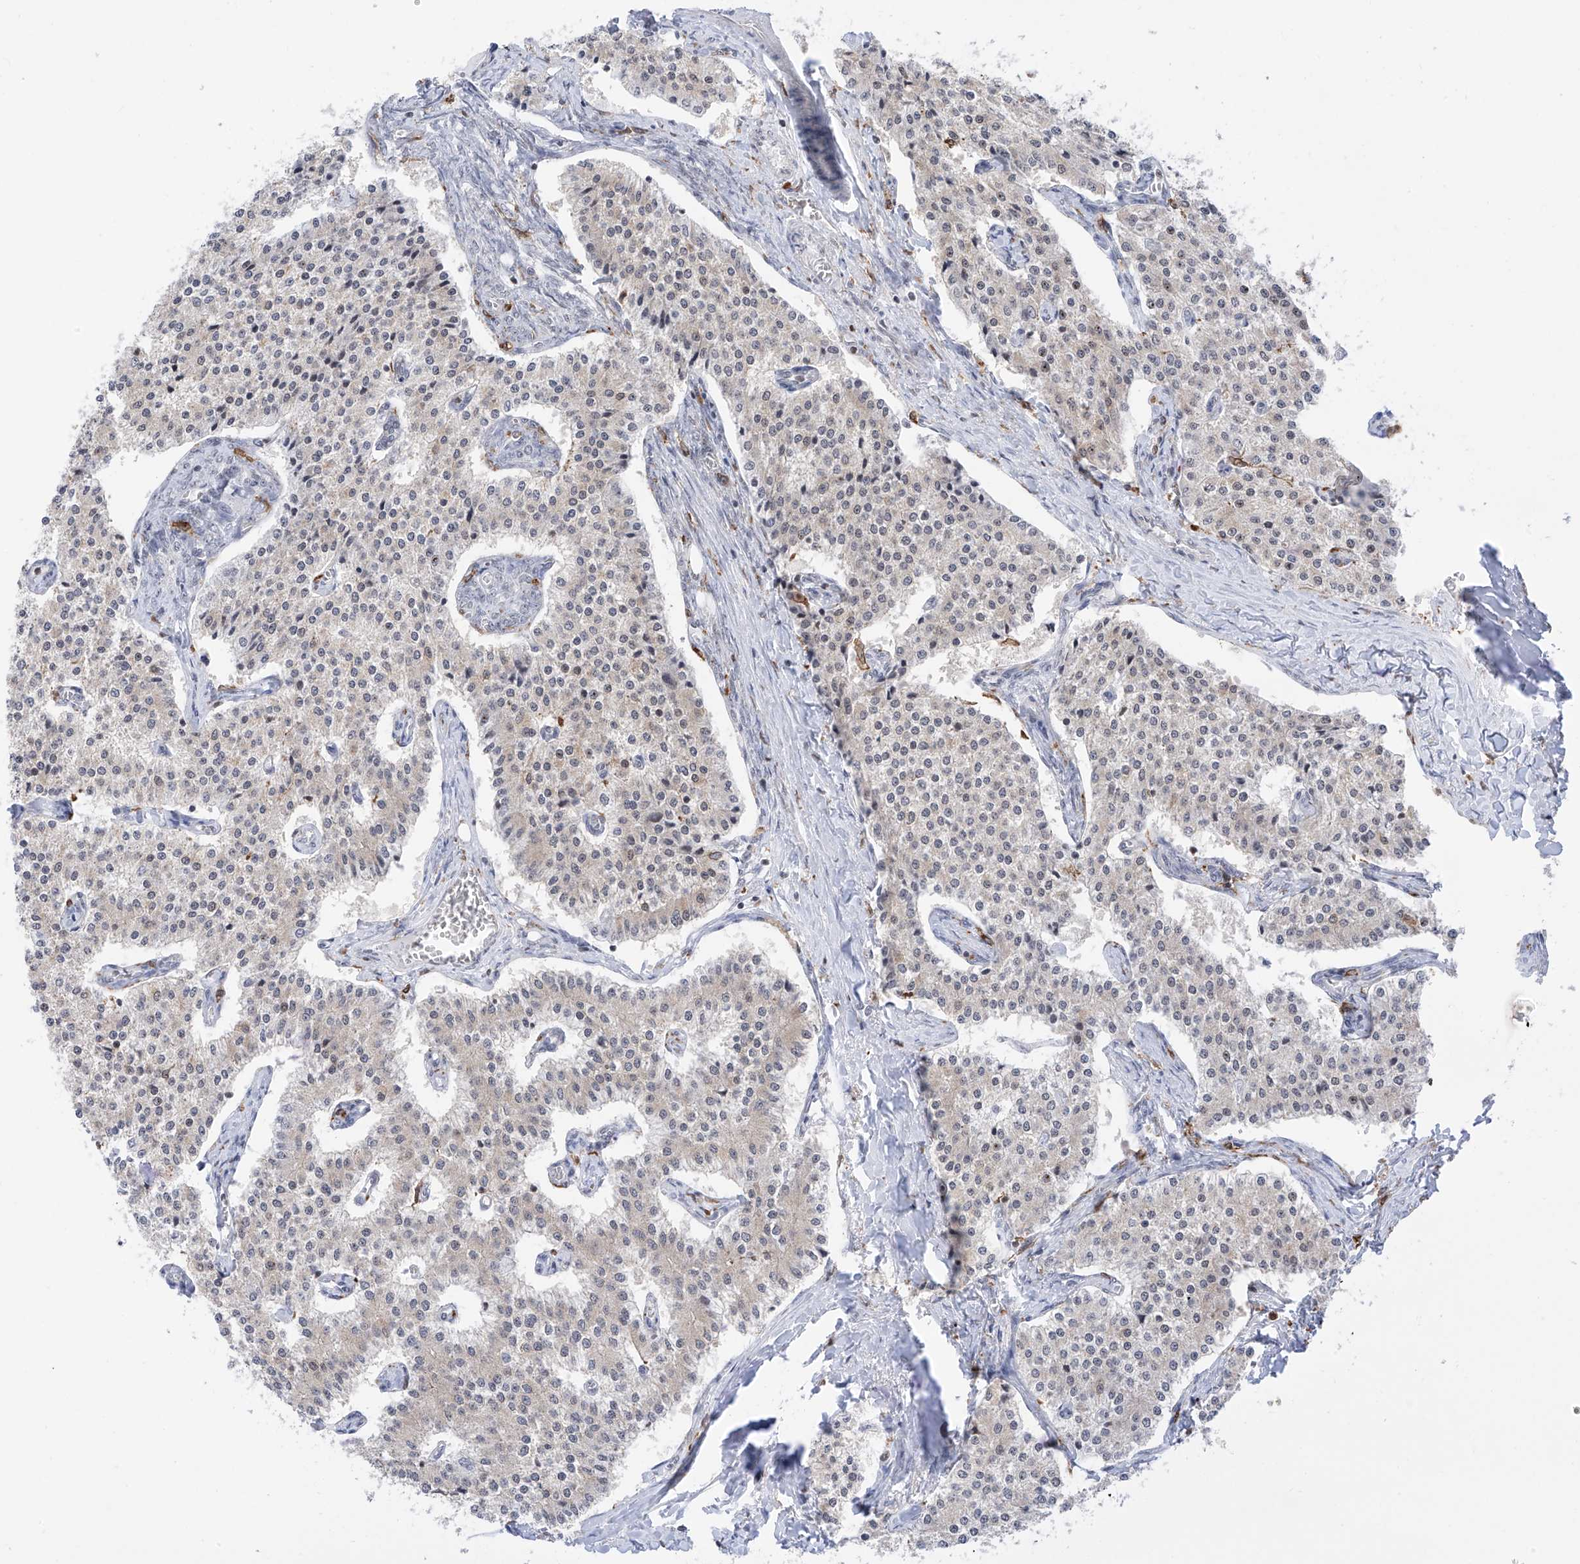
{"staining": {"intensity": "negative", "quantity": "none", "location": "none"}, "tissue": "carcinoid", "cell_type": "Tumor cells", "image_type": "cancer", "snomed": [{"axis": "morphology", "description": "Carcinoid, malignant, NOS"}, {"axis": "topography", "description": "Colon"}], "caption": "Immunohistochemical staining of carcinoid reveals no significant staining in tumor cells.", "gene": "TBXAS1", "patient": {"sex": "female", "age": 52}}